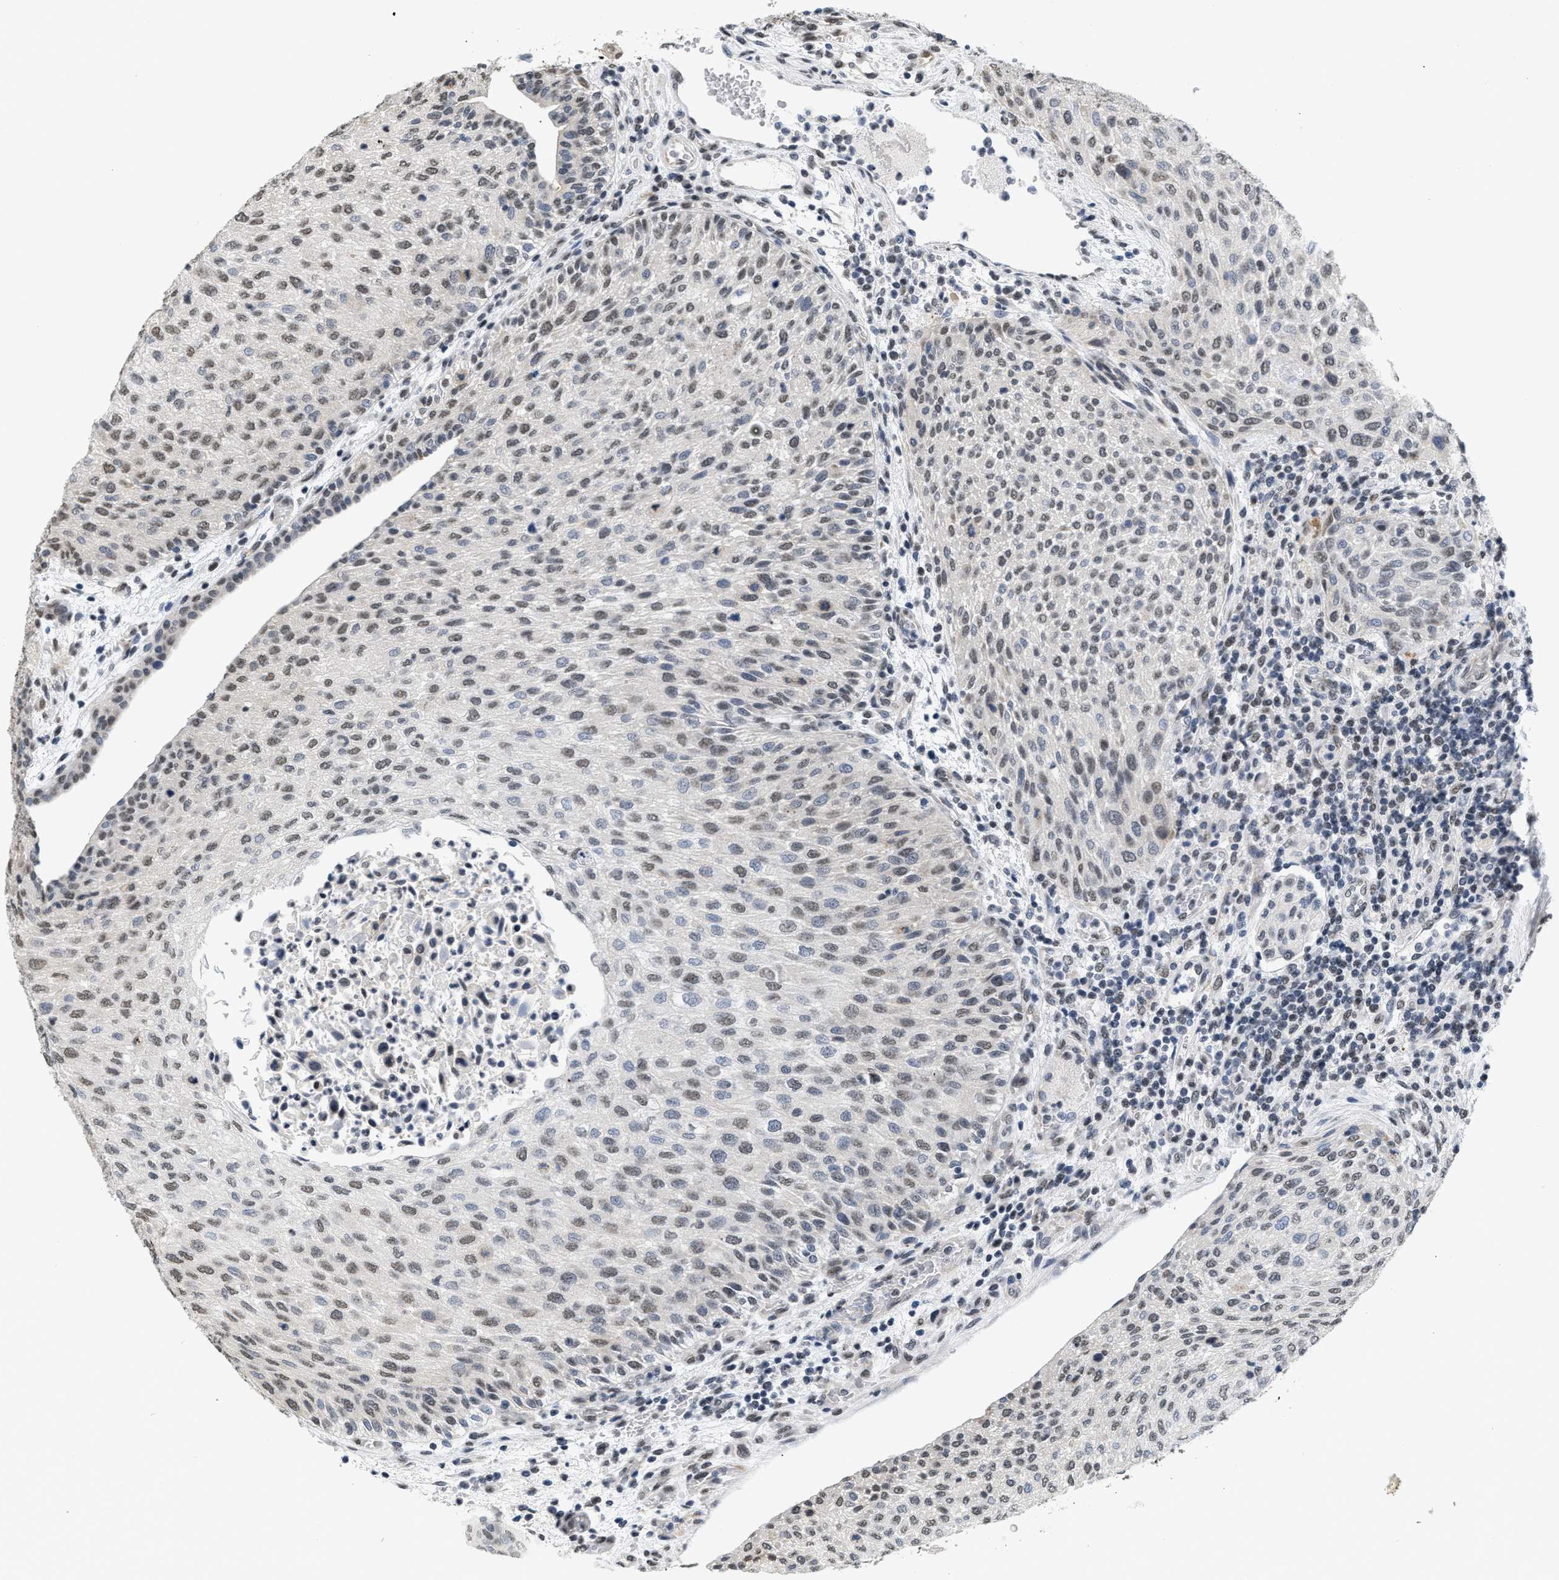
{"staining": {"intensity": "weak", "quantity": ">75%", "location": "nuclear"}, "tissue": "urothelial cancer", "cell_type": "Tumor cells", "image_type": "cancer", "snomed": [{"axis": "morphology", "description": "Urothelial carcinoma, Low grade"}, {"axis": "morphology", "description": "Urothelial carcinoma, High grade"}, {"axis": "topography", "description": "Urinary bladder"}], "caption": "This image demonstrates IHC staining of urothelial cancer, with low weak nuclear positivity in about >75% of tumor cells.", "gene": "RAF1", "patient": {"sex": "male", "age": 35}}